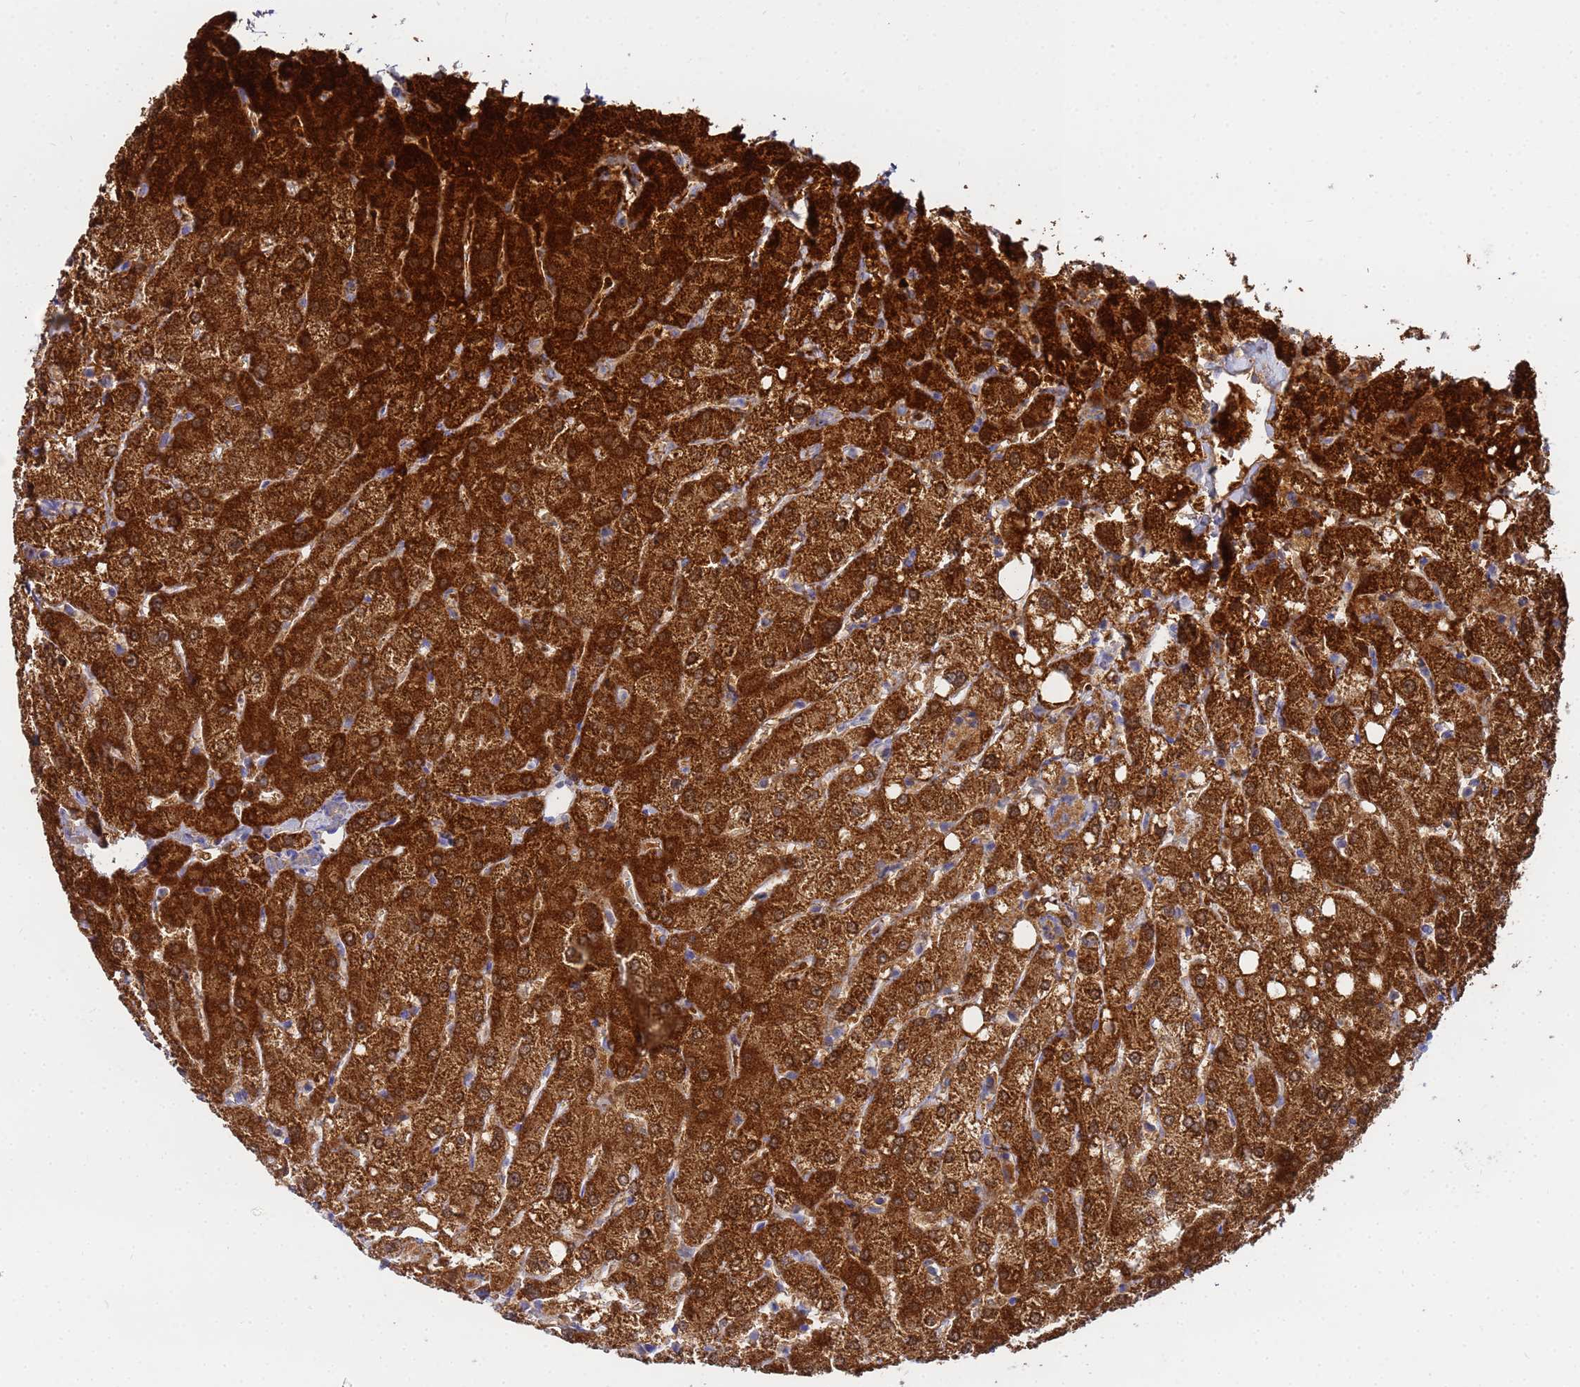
{"staining": {"intensity": "negative", "quantity": "none", "location": "none"}, "tissue": "liver", "cell_type": "Cholangiocytes", "image_type": "normal", "snomed": [{"axis": "morphology", "description": "Normal tissue, NOS"}, {"axis": "topography", "description": "Liver"}], "caption": "Histopathology image shows no protein staining in cholangiocytes of unremarkable liver. Brightfield microscopy of immunohistochemistry stained with DAB (3,3'-diaminobenzidine) (brown) and hematoxylin (blue), captured at high magnification.", "gene": "FAHD2A", "patient": {"sex": "female", "age": 54}}